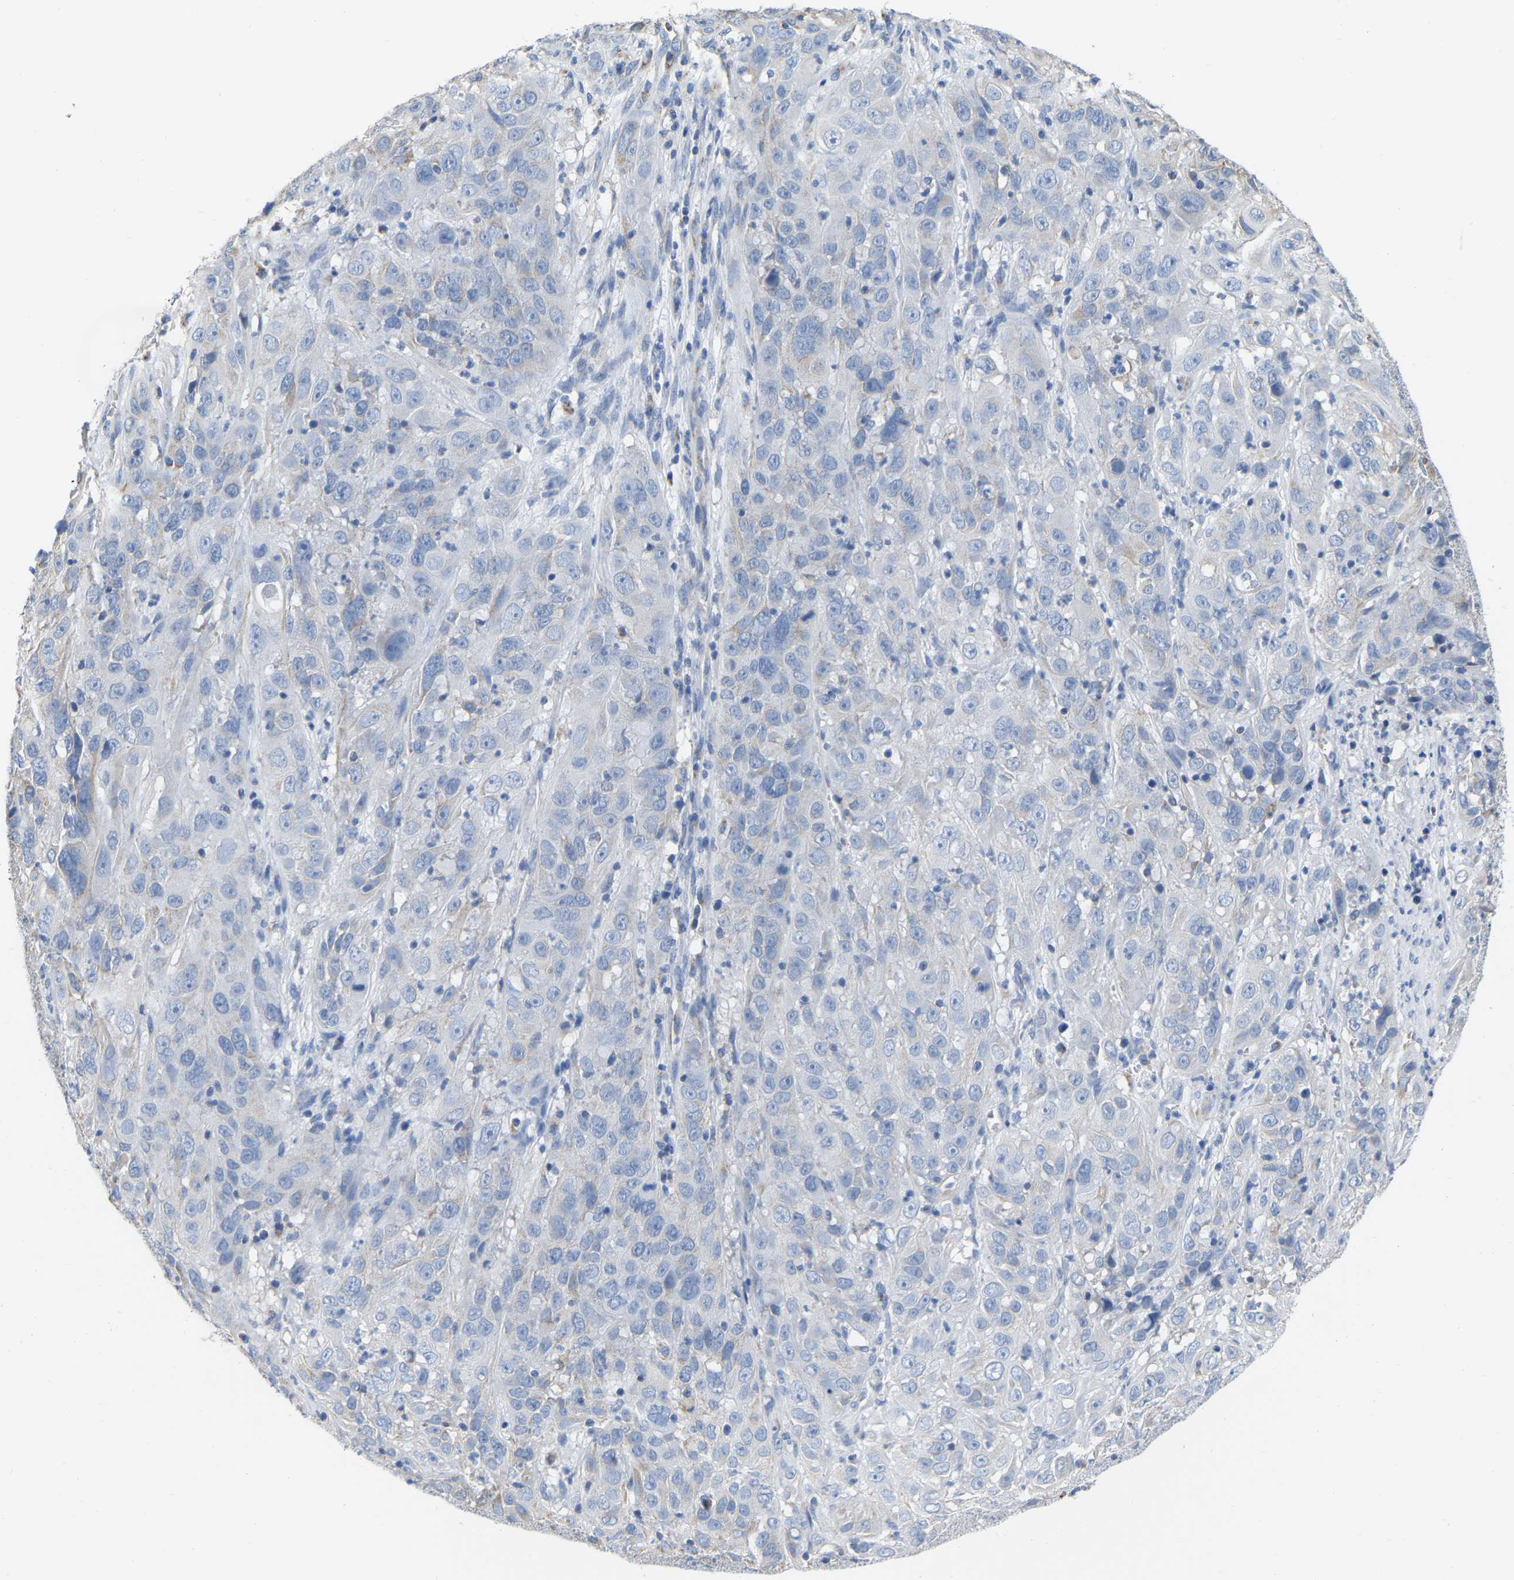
{"staining": {"intensity": "negative", "quantity": "none", "location": "none"}, "tissue": "cervical cancer", "cell_type": "Tumor cells", "image_type": "cancer", "snomed": [{"axis": "morphology", "description": "Squamous cell carcinoma, NOS"}, {"axis": "topography", "description": "Cervix"}], "caption": "Immunohistochemistry image of human cervical cancer (squamous cell carcinoma) stained for a protein (brown), which shows no expression in tumor cells.", "gene": "CBLB", "patient": {"sex": "female", "age": 32}}